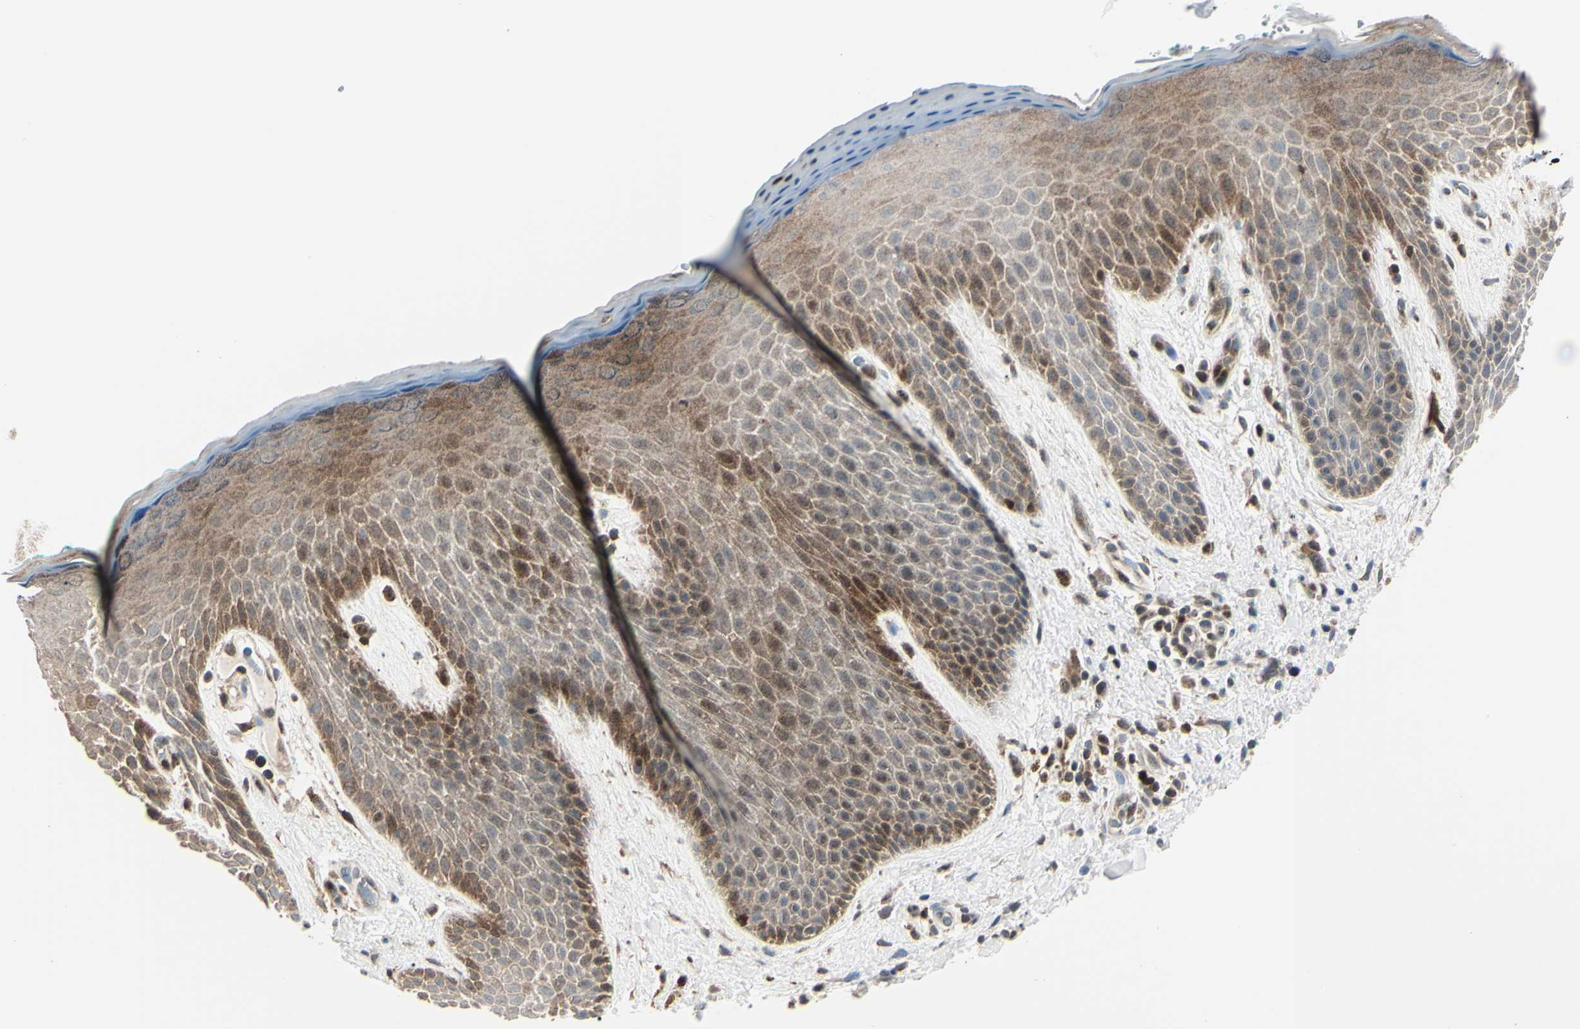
{"staining": {"intensity": "moderate", "quantity": "25%-75%", "location": "cytoplasmic/membranous"}, "tissue": "skin", "cell_type": "Epidermal cells", "image_type": "normal", "snomed": [{"axis": "morphology", "description": "Normal tissue, NOS"}, {"axis": "topography", "description": "Anal"}], "caption": "This image displays immunohistochemistry staining of normal skin, with medium moderate cytoplasmic/membranous positivity in about 25%-75% of epidermal cells.", "gene": "PGK1", "patient": {"sex": "male", "age": 74}}